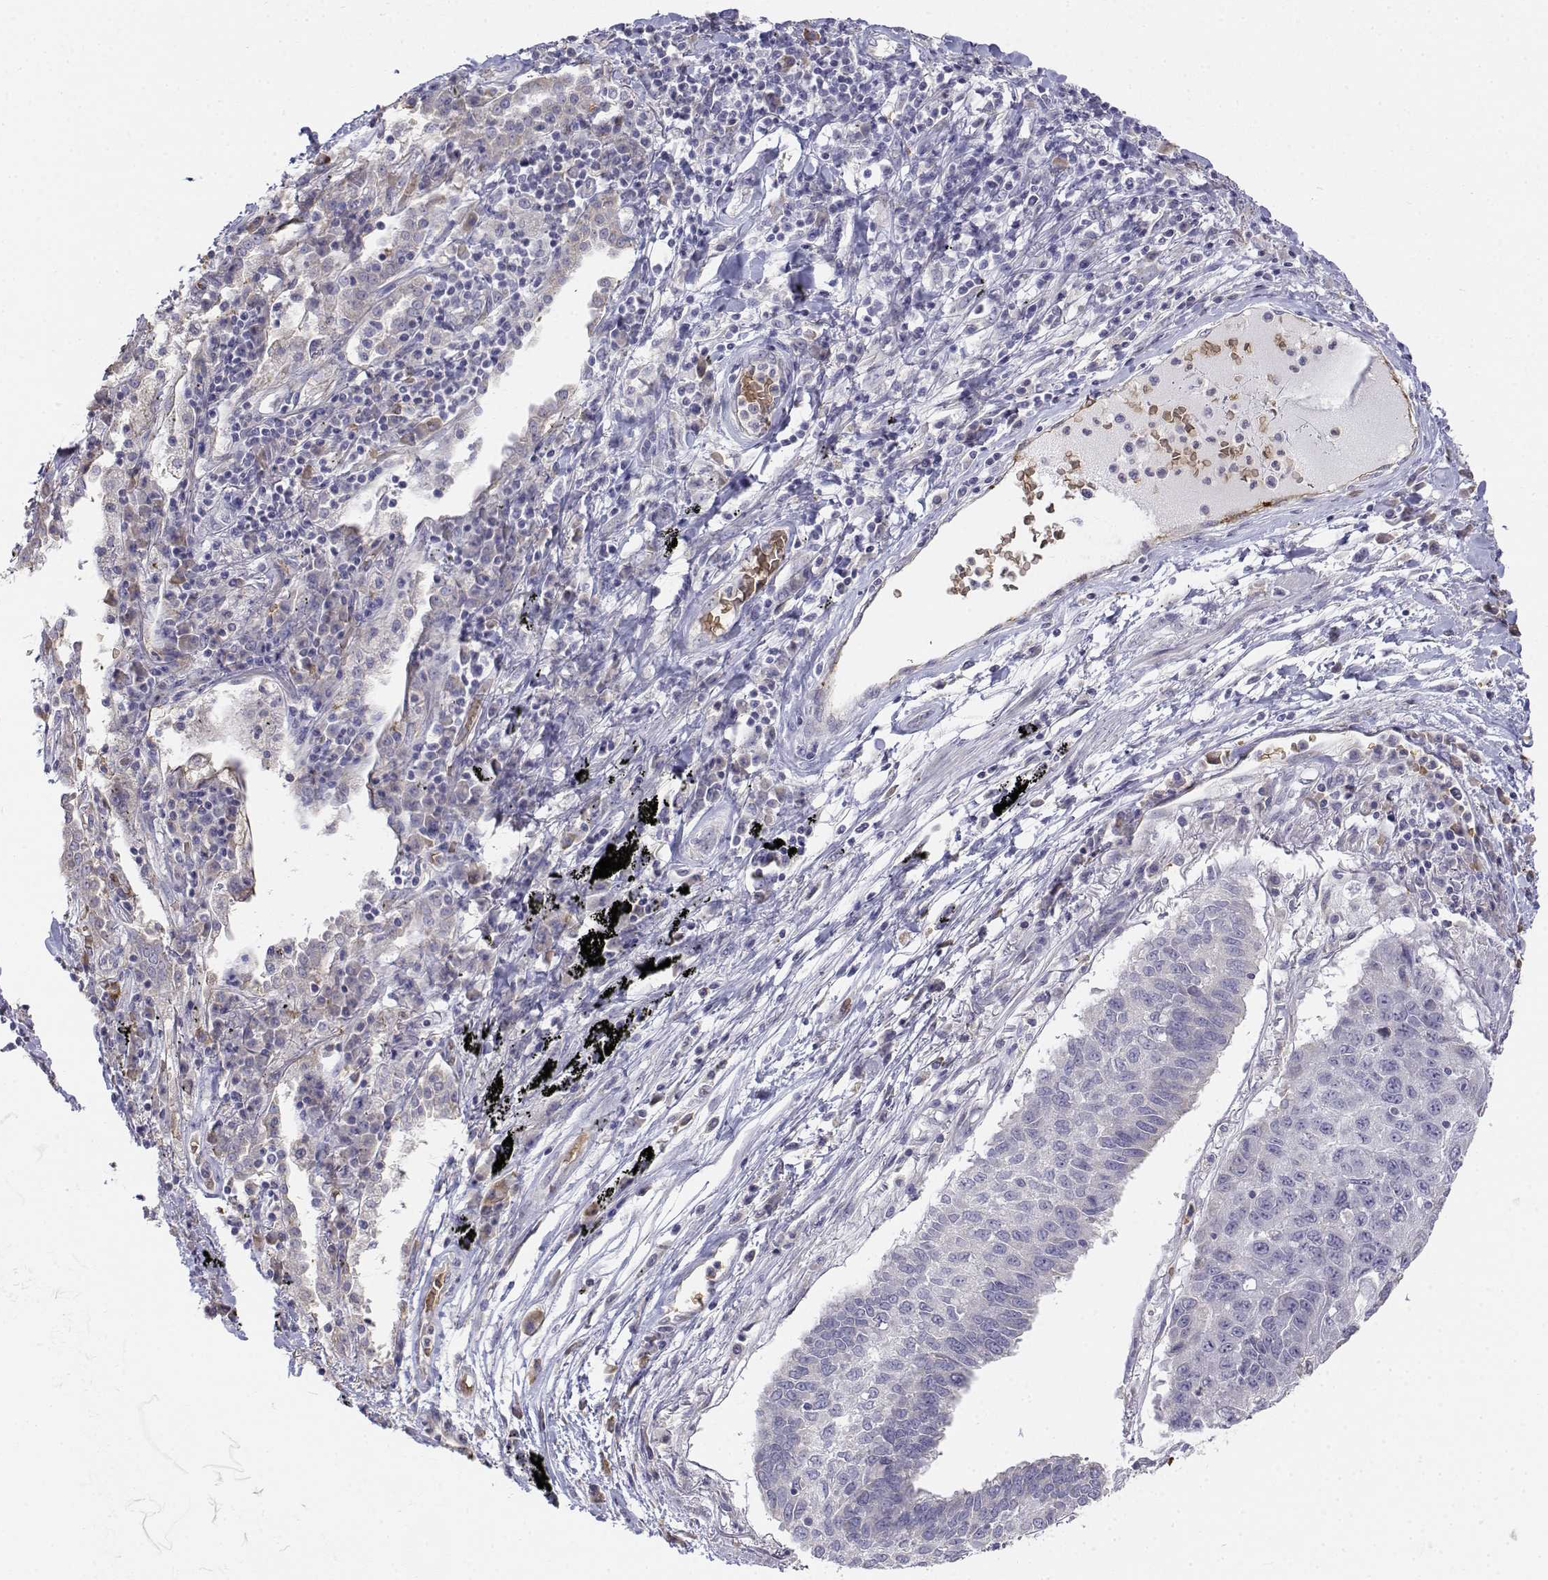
{"staining": {"intensity": "negative", "quantity": "none", "location": "none"}, "tissue": "lung cancer", "cell_type": "Tumor cells", "image_type": "cancer", "snomed": [{"axis": "morphology", "description": "Squamous cell carcinoma, NOS"}, {"axis": "topography", "description": "Lung"}], "caption": "Lung cancer stained for a protein using immunohistochemistry shows no staining tumor cells.", "gene": "CADM1", "patient": {"sex": "male", "age": 73}}